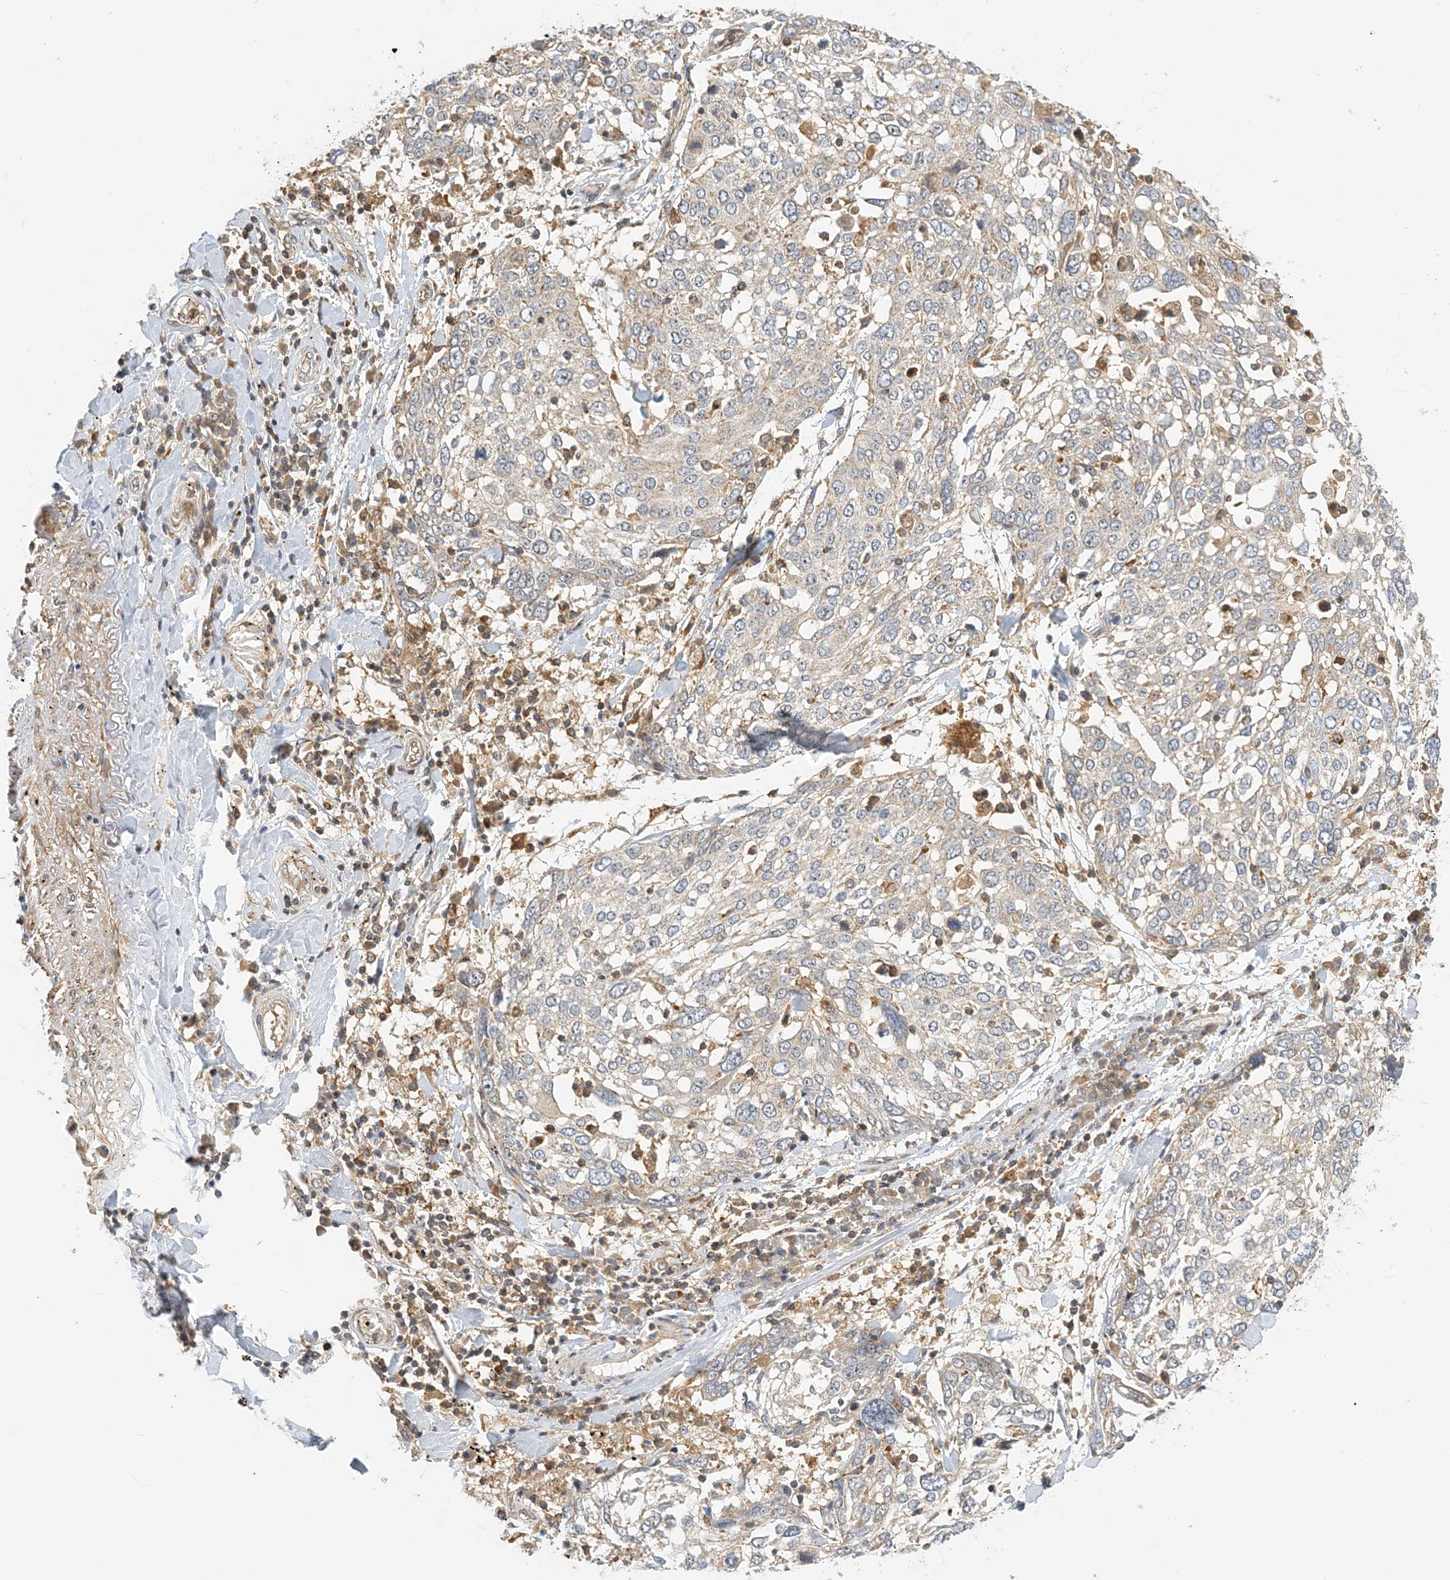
{"staining": {"intensity": "weak", "quantity": "<25%", "location": "cytoplasmic/membranous"}, "tissue": "lung cancer", "cell_type": "Tumor cells", "image_type": "cancer", "snomed": [{"axis": "morphology", "description": "Squamous cell carcinoma, NOS"}, {"axis": "topography", "description": "Lung"}], "caption": "High power microscopy histopathology image of an immunohistochemistry (IHC) photomicrograph of lung cancer, revealing no significant staining in tumor cells. (DAB (3,3'-diaminobenzidine) IHC visualized using brightfield microscopy, high magnification).", "gene": "COLEC11", "patient": {"sex": "male", "age": 65}}